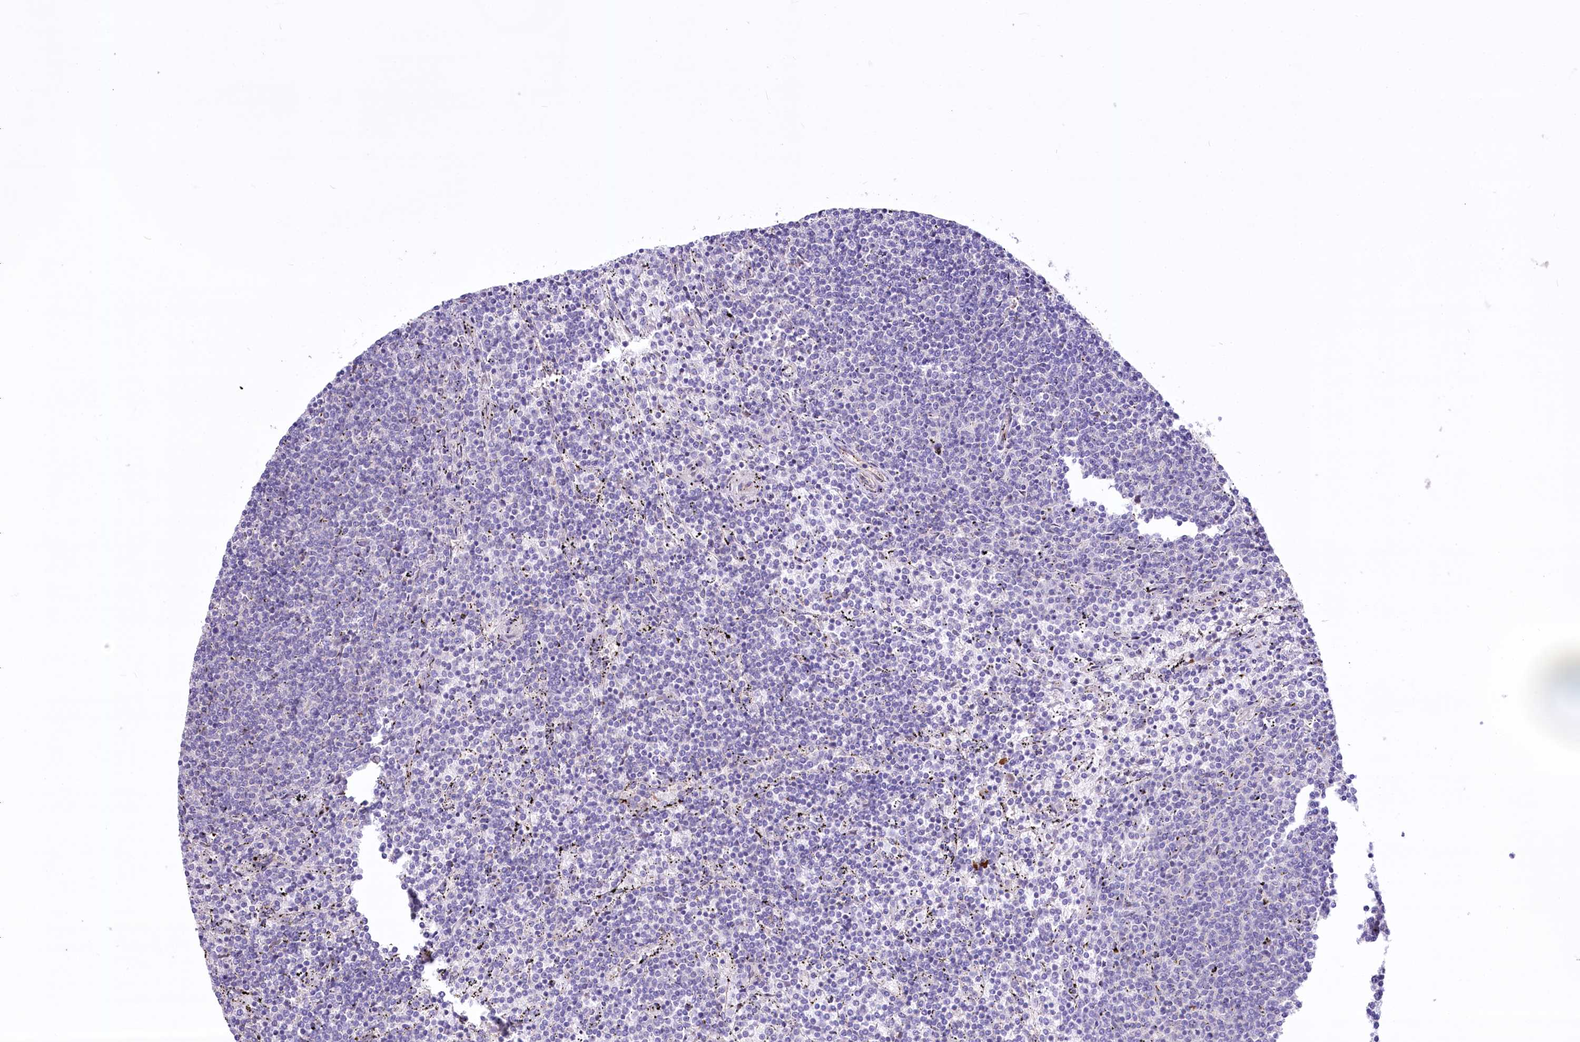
{"staining": {"intensity": "negative", "quantity": "none", "location": "none"}, "tissue": "lymphoma", "cell_type": "Tumor cells", "image_type": "cancer", "snomed": [{"axis": "morphology", "description": "Malignant lymphoma, non-Hodgkin's type, Low grade"}, {"axis": "topography", "description": "Spleen"}], "caption": "Tumor cells show no significant protein expression in low-grade malignant lymphoma, non-Hodgkin's type.", "gene": "CEP164", "patient": {"sex": "female", "age": 50}}